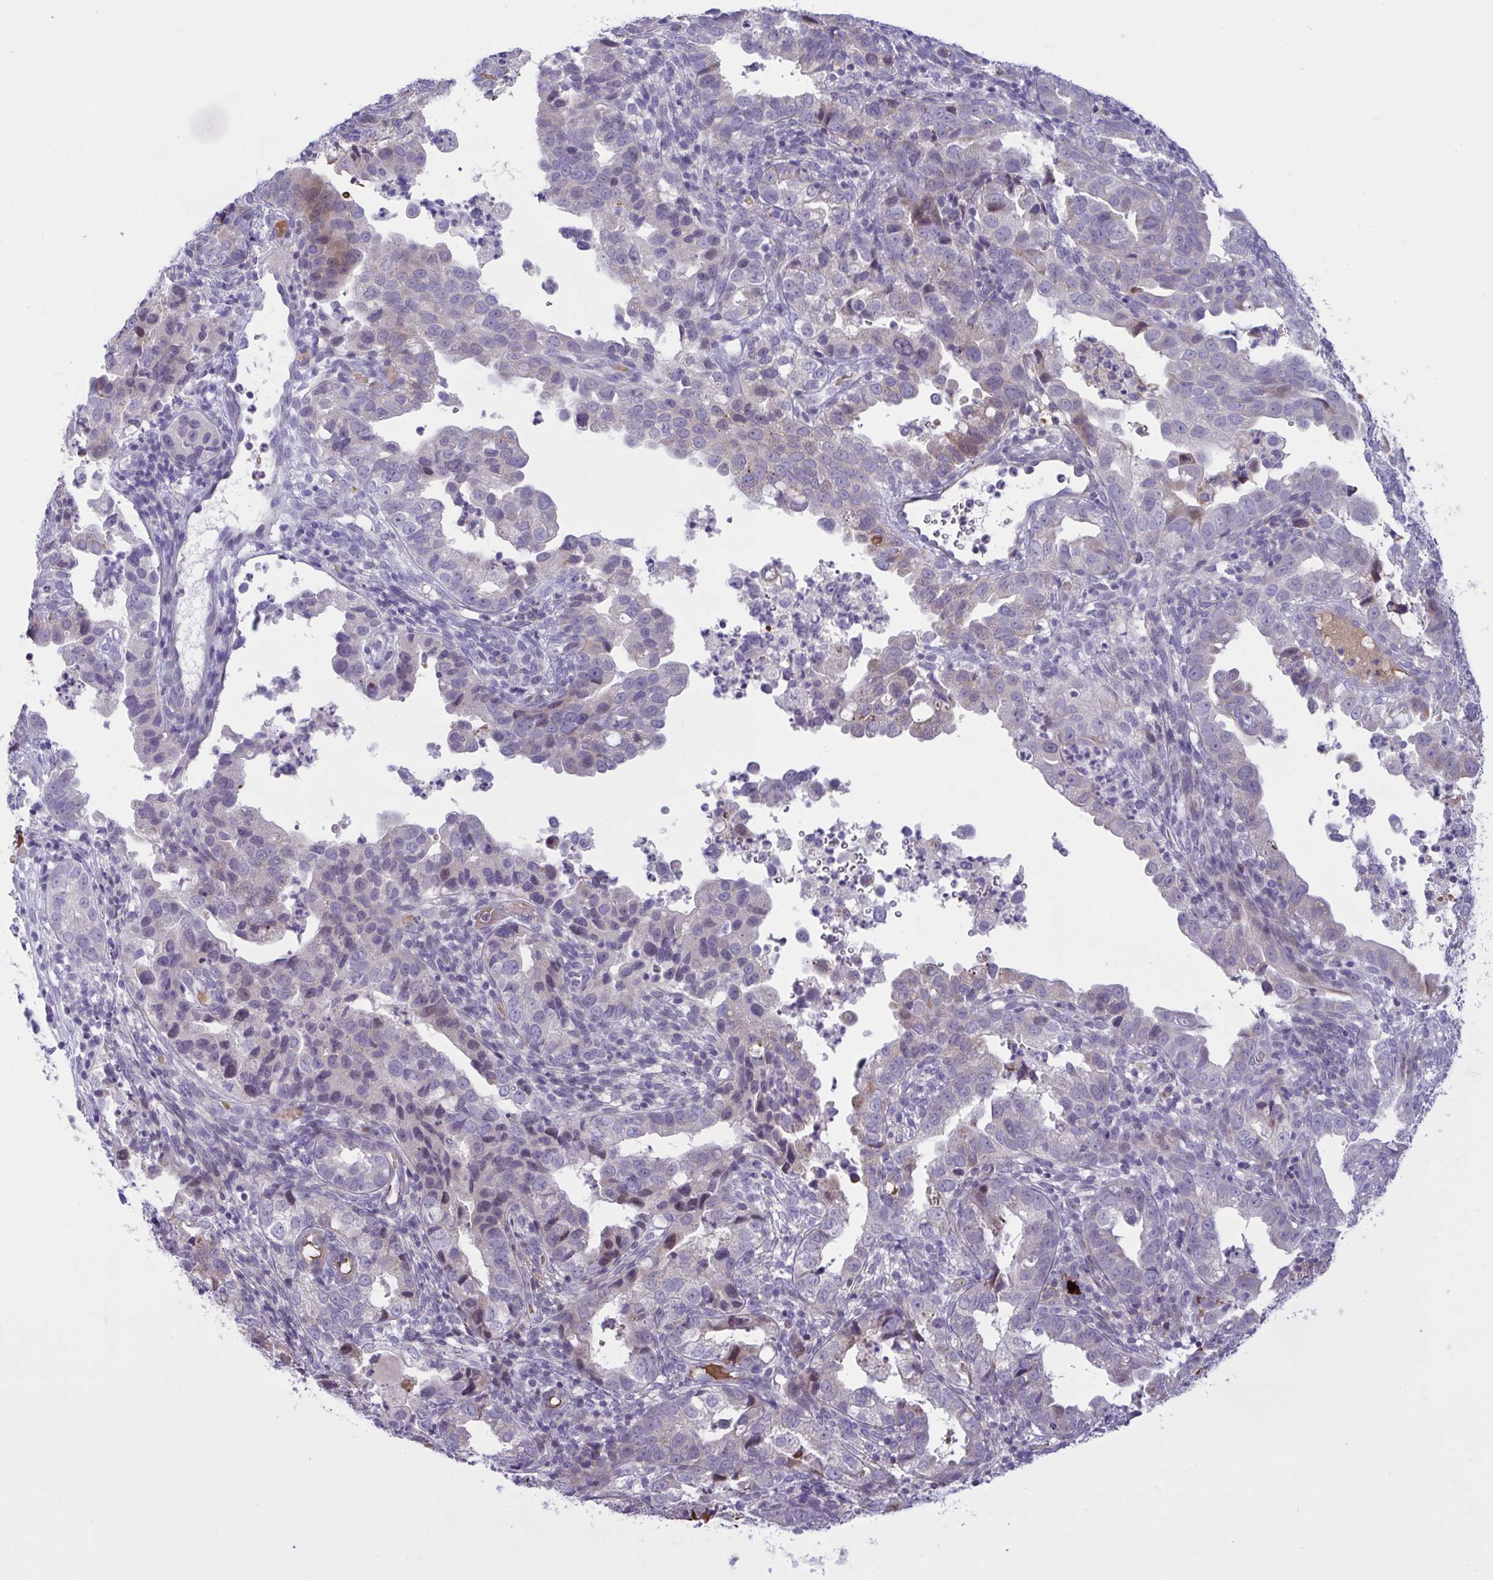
{"staining": {"intensity": "negative", "quantity": "none", "location": "none"}, "tissue": "endometrial cancer", "cell_type": "Tumor cells", "image_type": "cancer", "snomed": [{"axis": "morphology", "description": "Adenocarcinoma, NOS"}, {"axis": "topography", "description": "Endometrium"}], "caption": "Immunohistochemical staining of human endometrial cancer displays no significant positivity in tumor cells. (Brightfield microscopy of DAB IHC at high magnification).", "gene": "VWC2", "patient": {"sex": "female", "age": 57}}